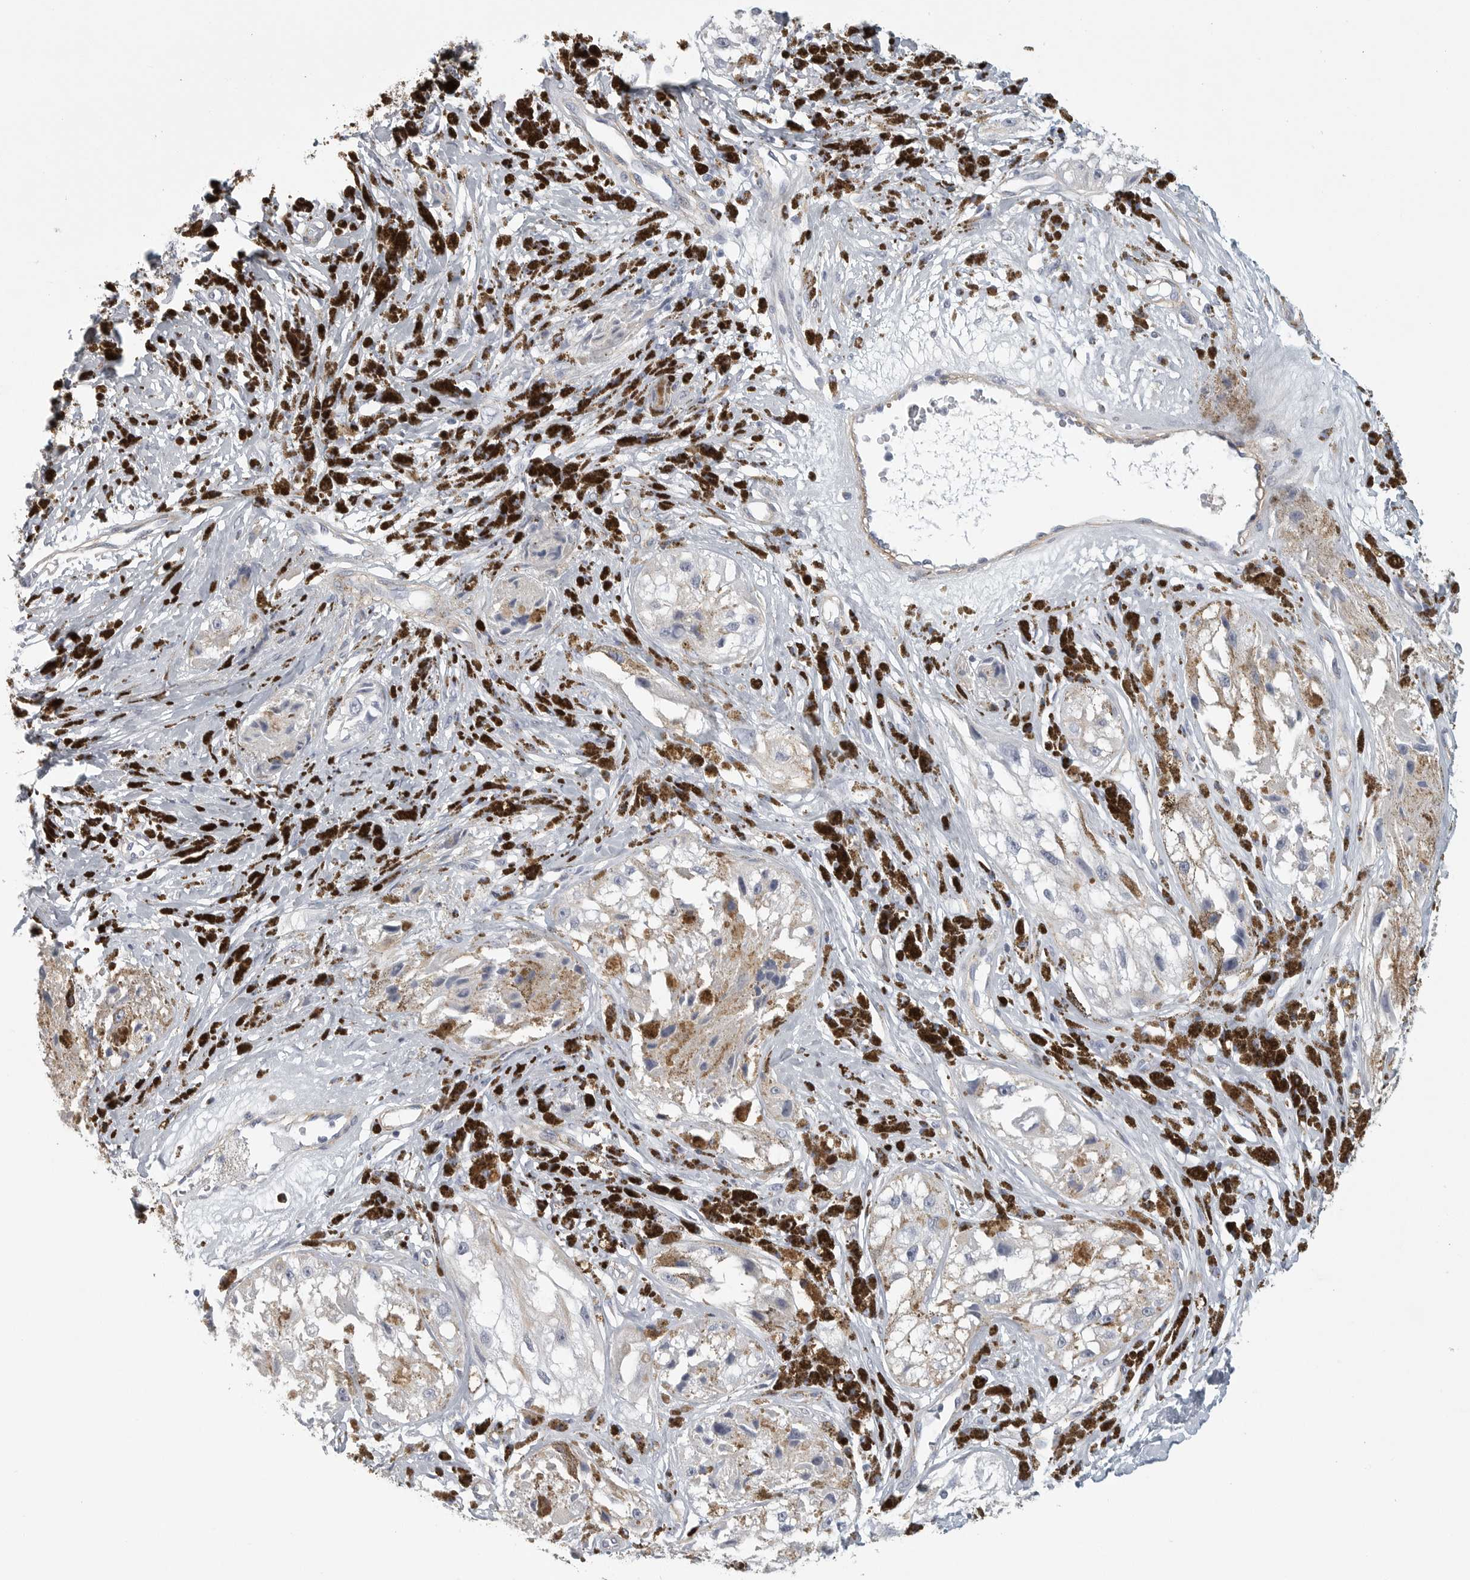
{"staining": {"intensity": "negative", "quantity": "none", "location": "none"}, "tissue": "melanoma", "cell_type": "Tumor cells", "image_type": "cancer", "snomed": [{"axis": "morphology", "description": "Malignant melanoma, NOS"}, {"axis": "topography", "description": "Skin"}], "caption": "Tumor cells show no significant staining in melanoma. (Stains: DAB immunohistochemistry (IHC) with hematoxylin counter stain, Microscopy: brightfield microscopy at high magnification).", "gene": "TNR", "patient": {"sex": "male", "age": 88}}